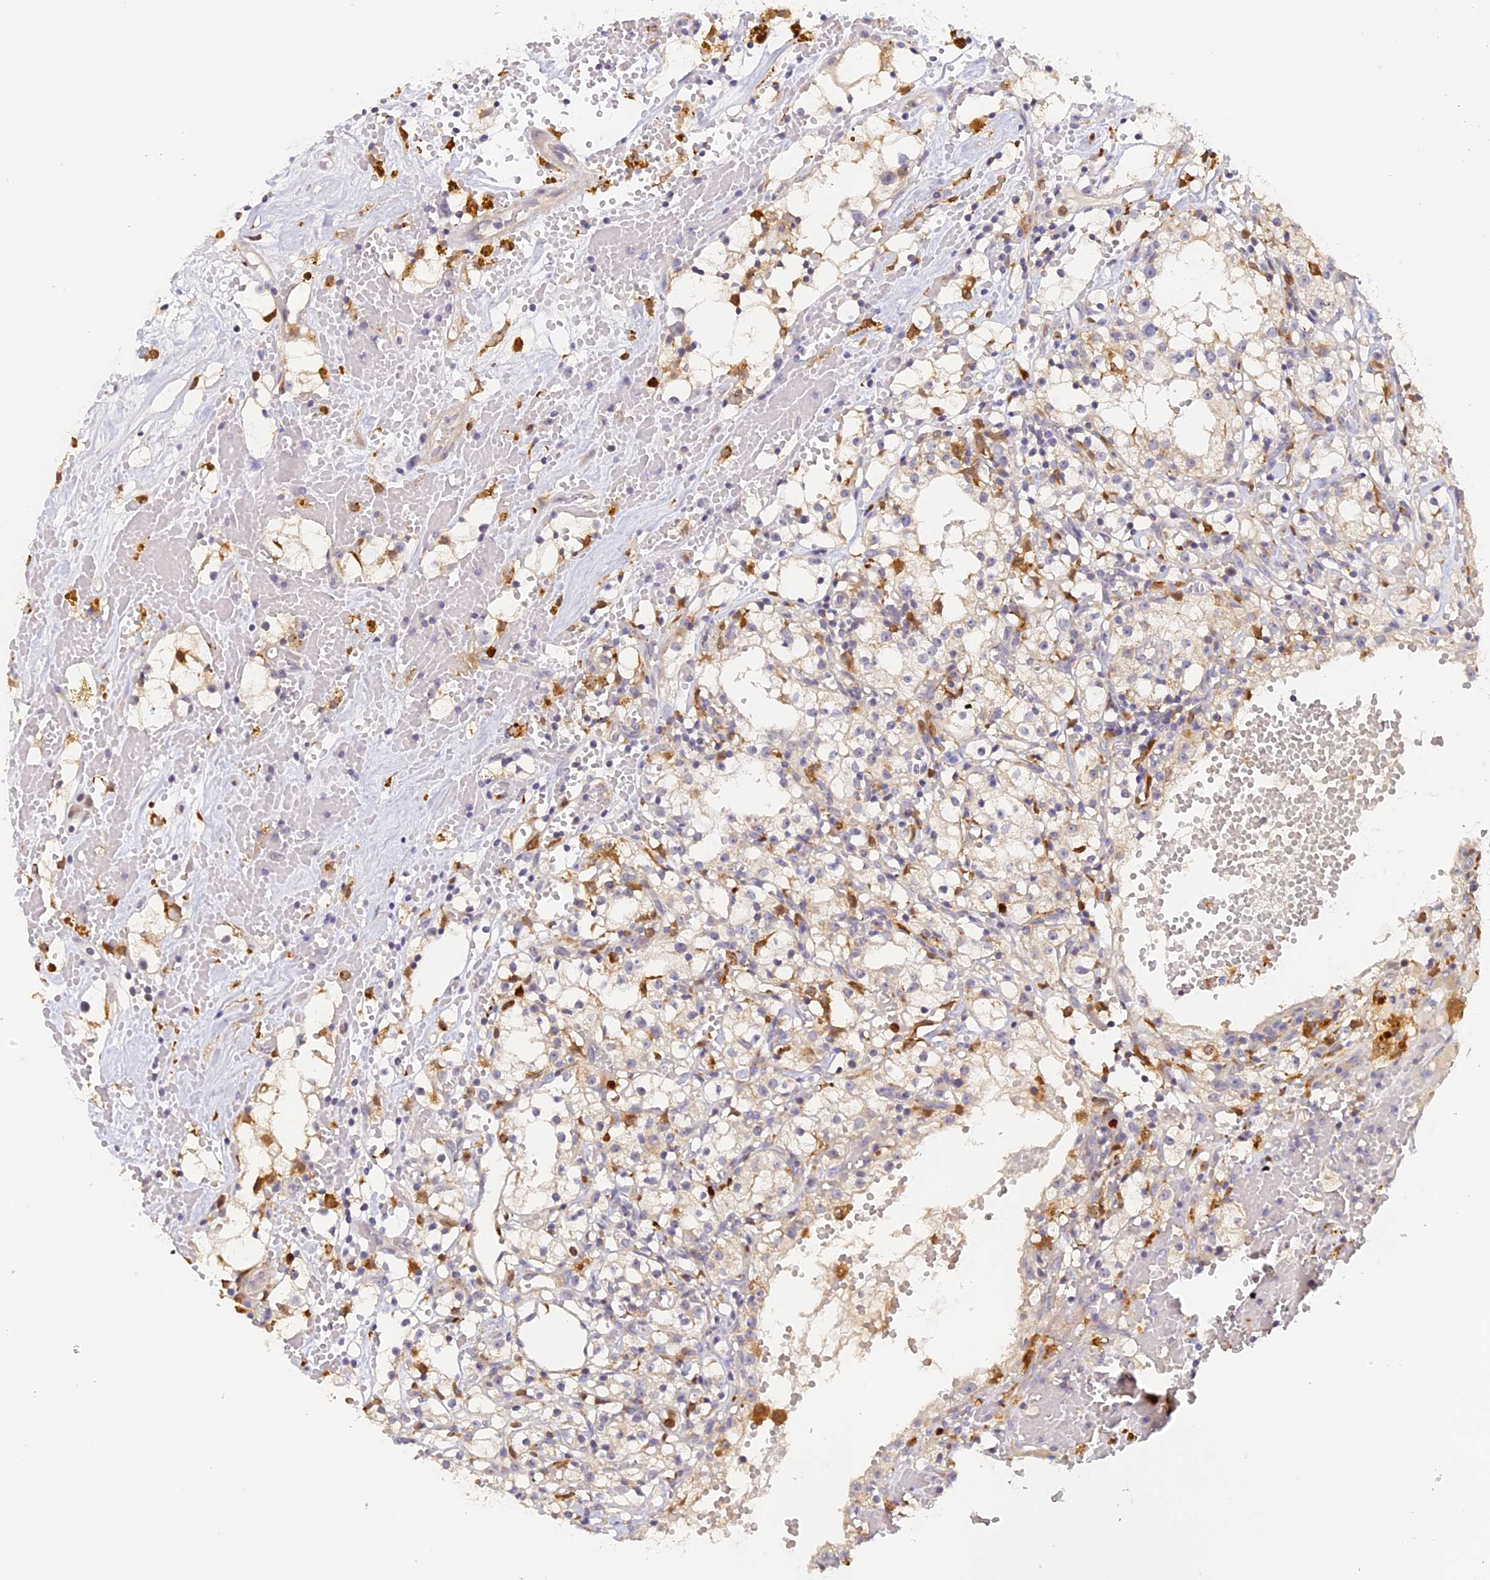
{"staining": {"intensity": "negative", "quantity": "none", "location": "none"}, "tissue": "renal cancer", "cell_type": "Tumor cells", "image_type": "cancer", "snomed": [{"axis": "morphology", "description": "Adenocarcinoma, NOS"}, {"axis": "topography", "description": "Kidney"}], "caption": "Photomicrograph shows no protein staining in tumor cells of renal adenocarcinoma tissue.", "gene": "NCF4", "patient": {"sex": "male", "age": 56}}